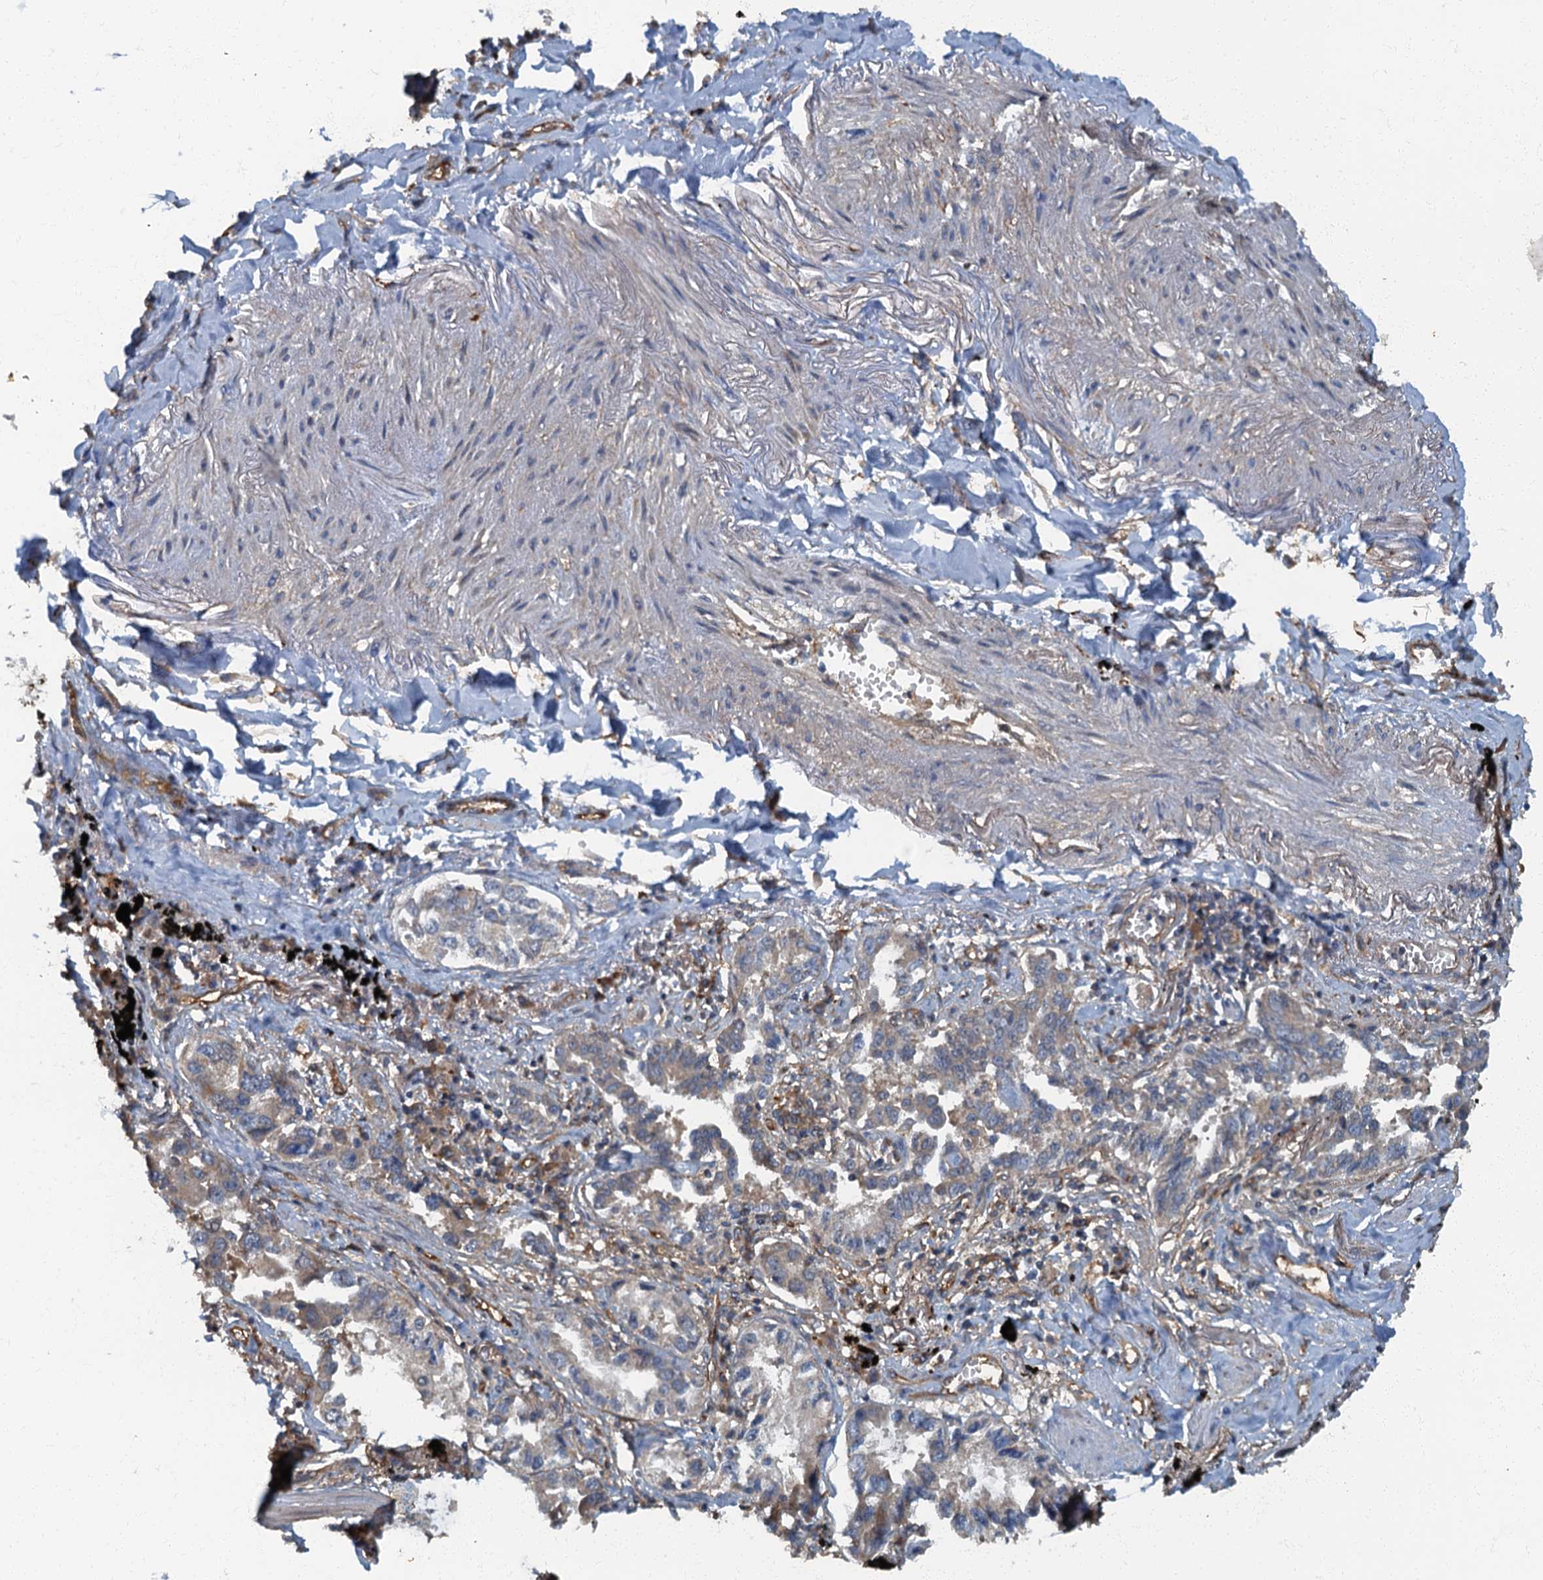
{"staining": {"intensity": "weak", "quantity": "25%-75%", "location": "cytoplasmic/membranous"}, "tissue": "lung cancer", "cell_type": "Tumor cells", "image_type": "cancer", "snomed": [{"axis": "morphology", "description": "Adenocarcinoma, NOS"}, {"axis": "topography", "description": "Lung"}], "caption": "The immunohistochemical stain shows weak cytoplasmic/membranous expression in tumor cells of lung adenocarcinoma tissue. The staining was performed using DAB (3,3'-diaminobenzidine), with brown indicating positive protein expression. Nuclei are stained blue with hematoxylin.", "gene": "ARL11", "patient": {"sex": "male", "age": 67}}